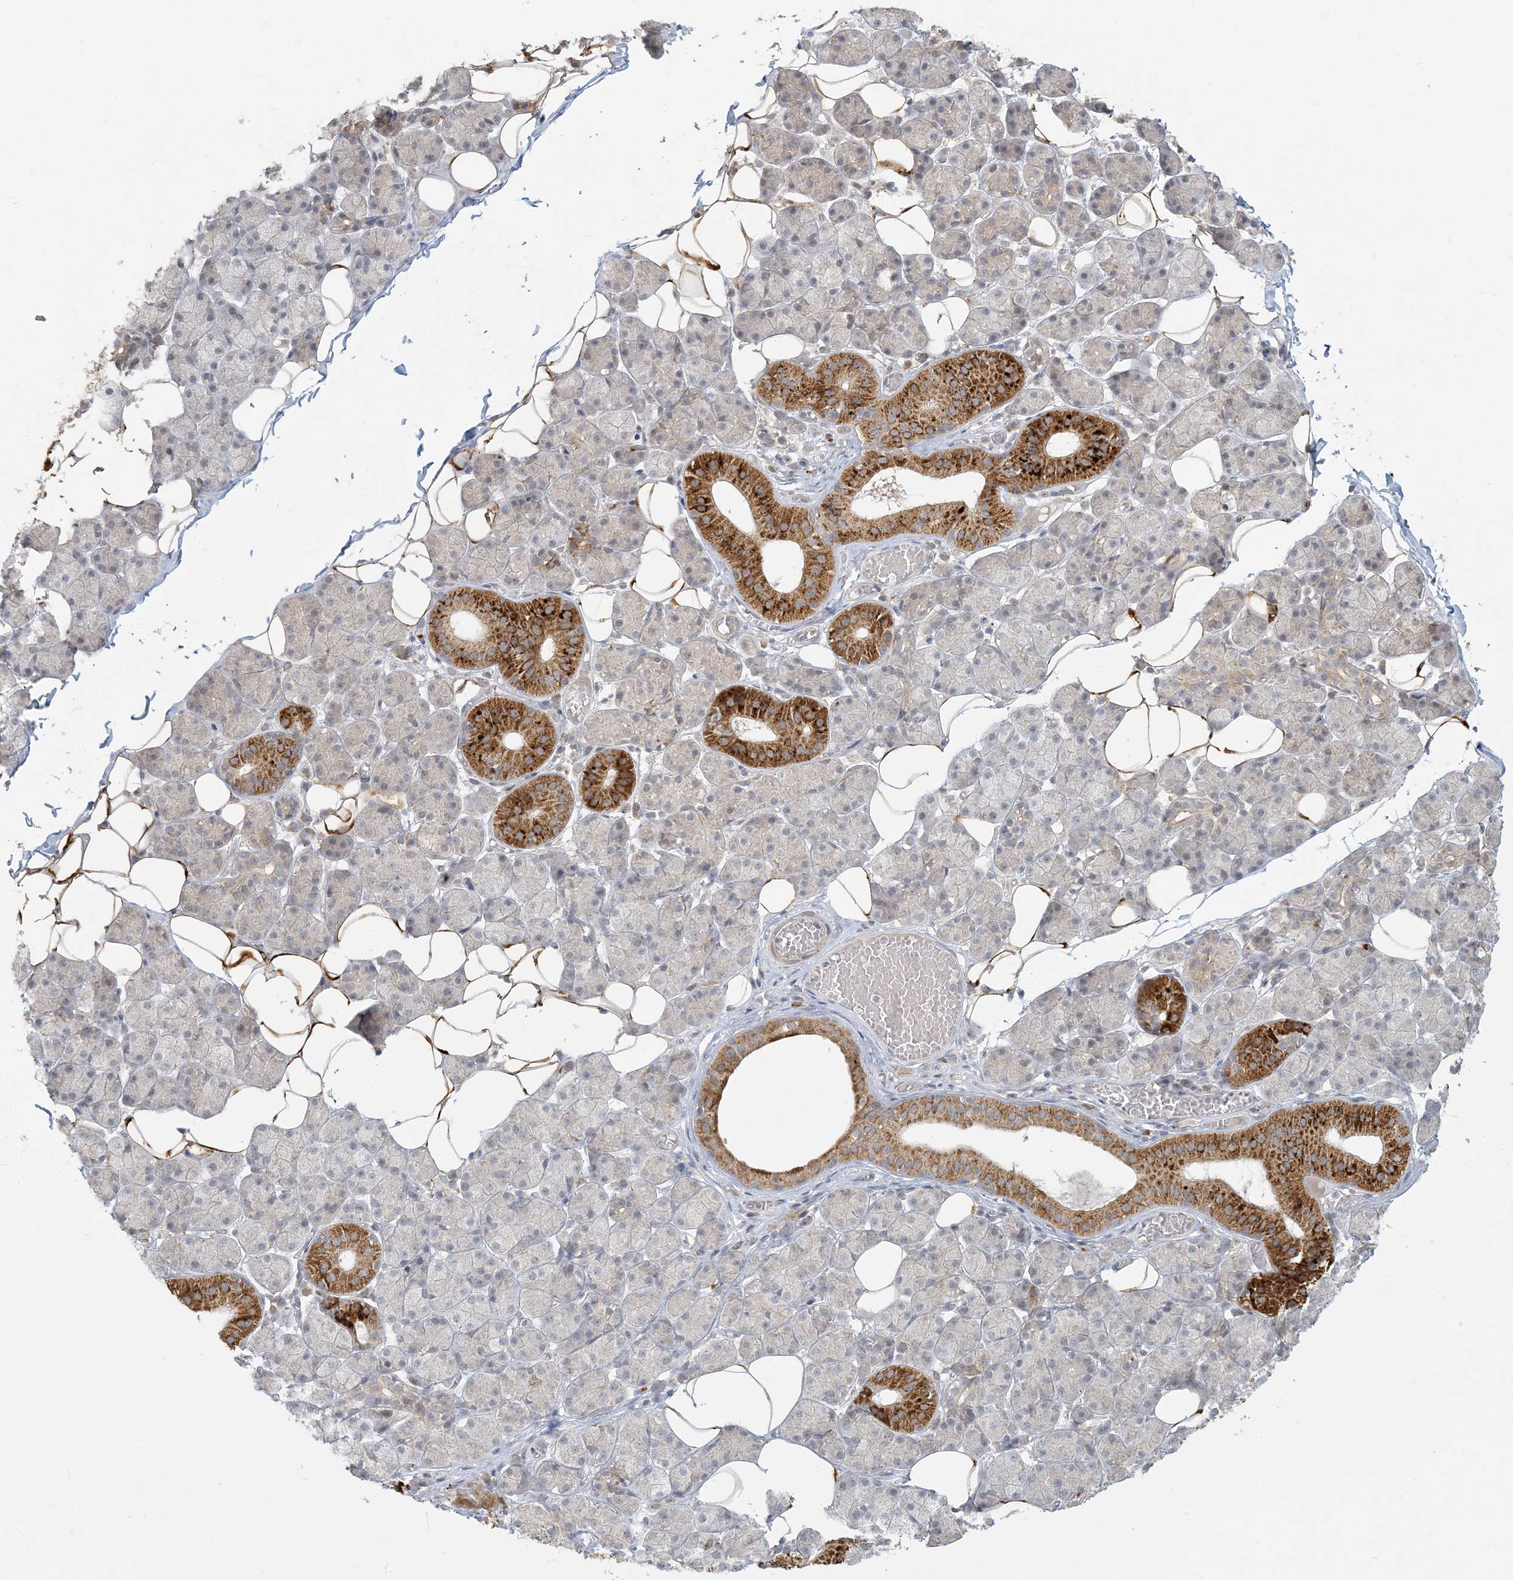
{"staining": {"intensity": "strong", "quantity": "<25%", "location": "cytoplasmic/membranous"}, "tissue": "salivary gland", "cell_type": "Glandular cells", "image_type": "normal", "snomed": [{"axis": "morphology", "description": "Normal tissue, NOS"}, {"axis": "topography", "description": "Salivary gland"}], "caption": "About <25% of glandular cells in unremarkable salivary gland display strong cytoplasmic/membranous protein staining as visualized by brown immunohistochemical staining.", "gene": "MCAT", "patient": {"sex": "female", "age": 33}}